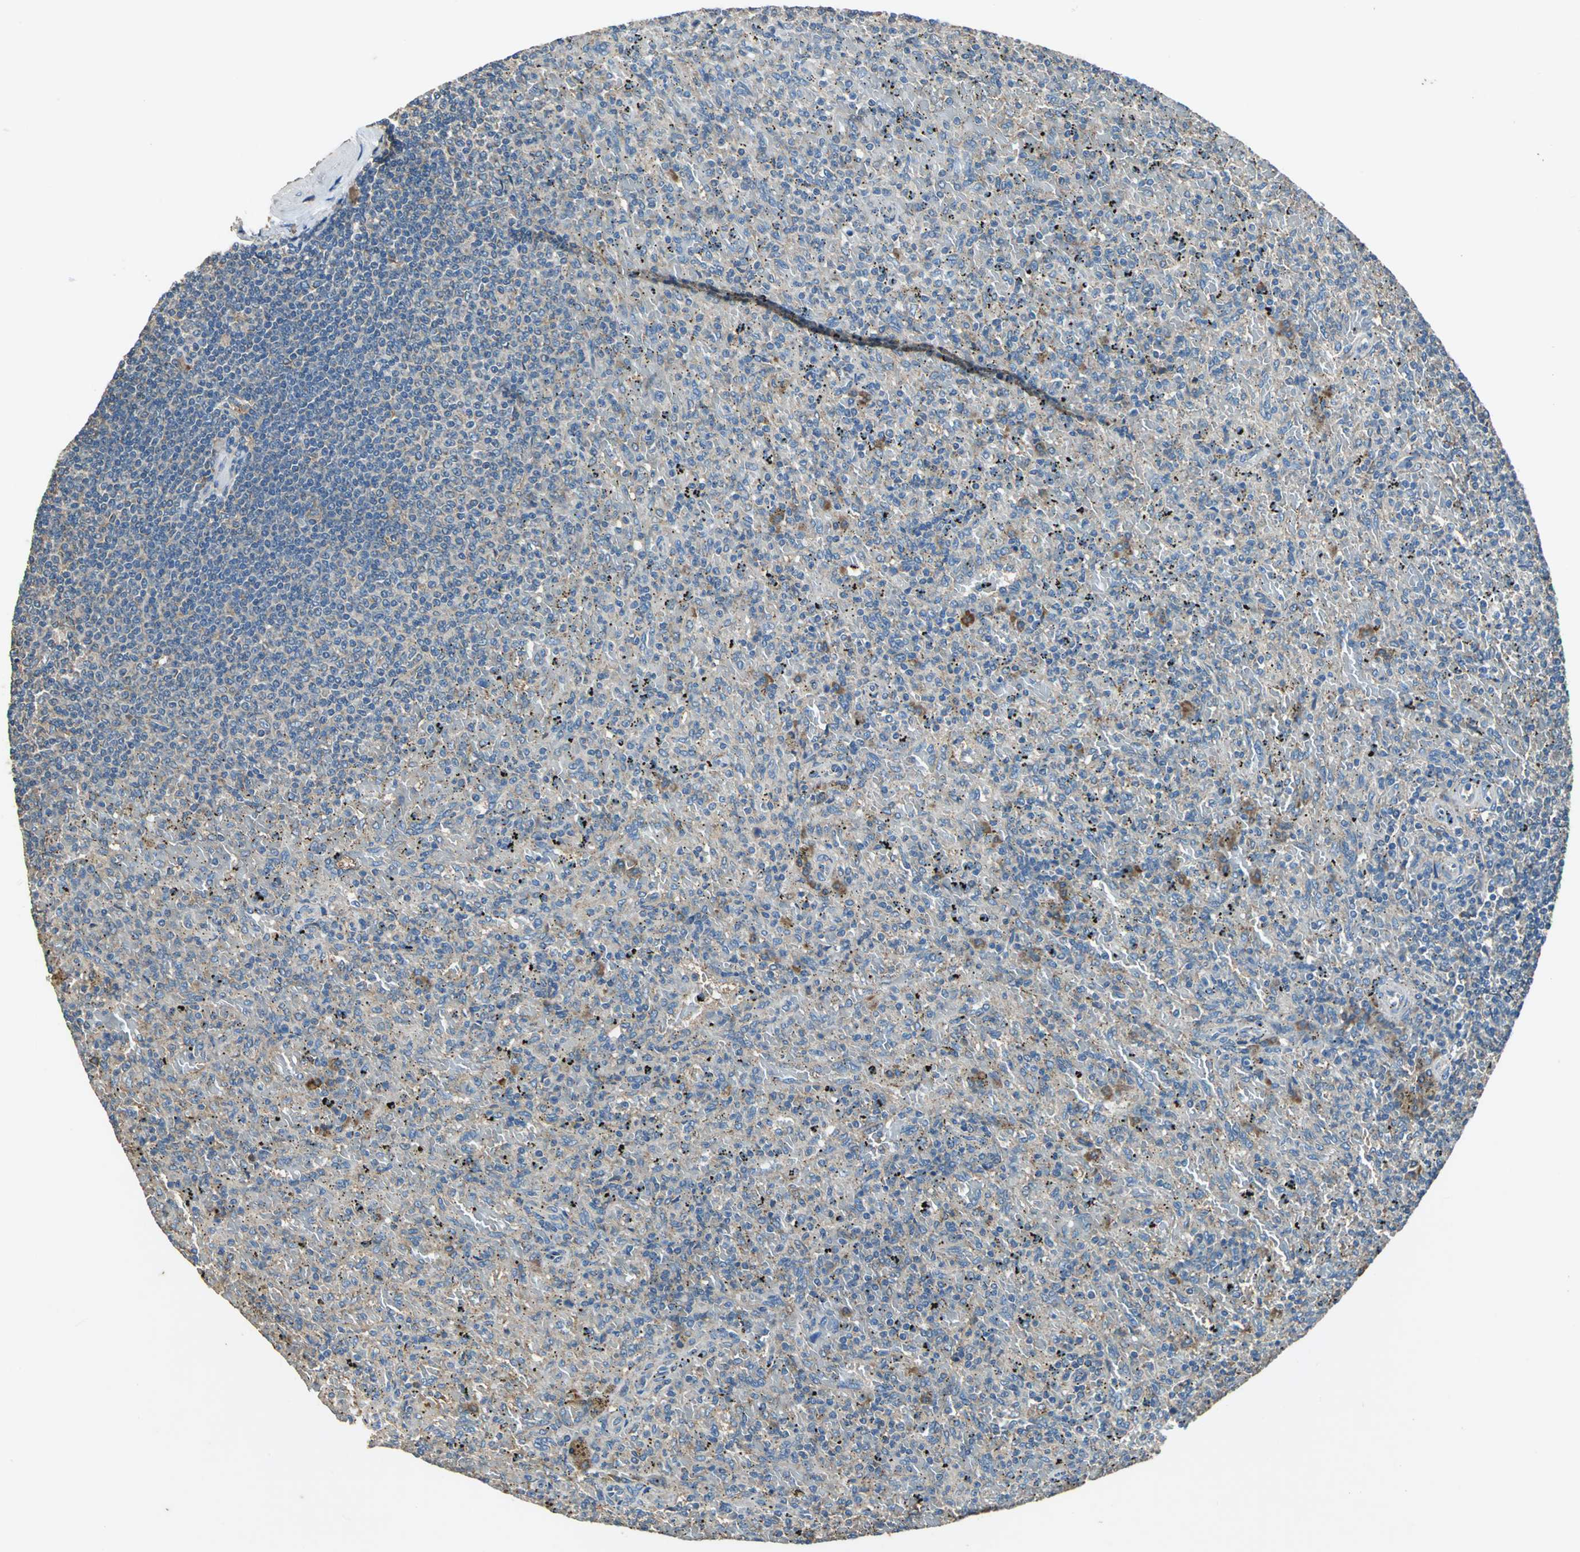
{"staining": {"intensity": "weak", "quantity": "25%-75%", "location": "cytoplasmic/membranous"}, "tissue": "spleen", "cell_type": "Cells in red pulp", "image_type": "normal", "snomed": [{"axis": "morphology", "description": "Normal tissue, NOS"}, {"axis": "topography", "description": "Spleen"}], "caption": "The image demonstrates staining of unremarkable spleen, revealing weak cytoplasmic/membranous protein staining (brown color) within cells in red pulp.", "gene": "HEPH", "patient": {"sex": "female", "age": 43}}